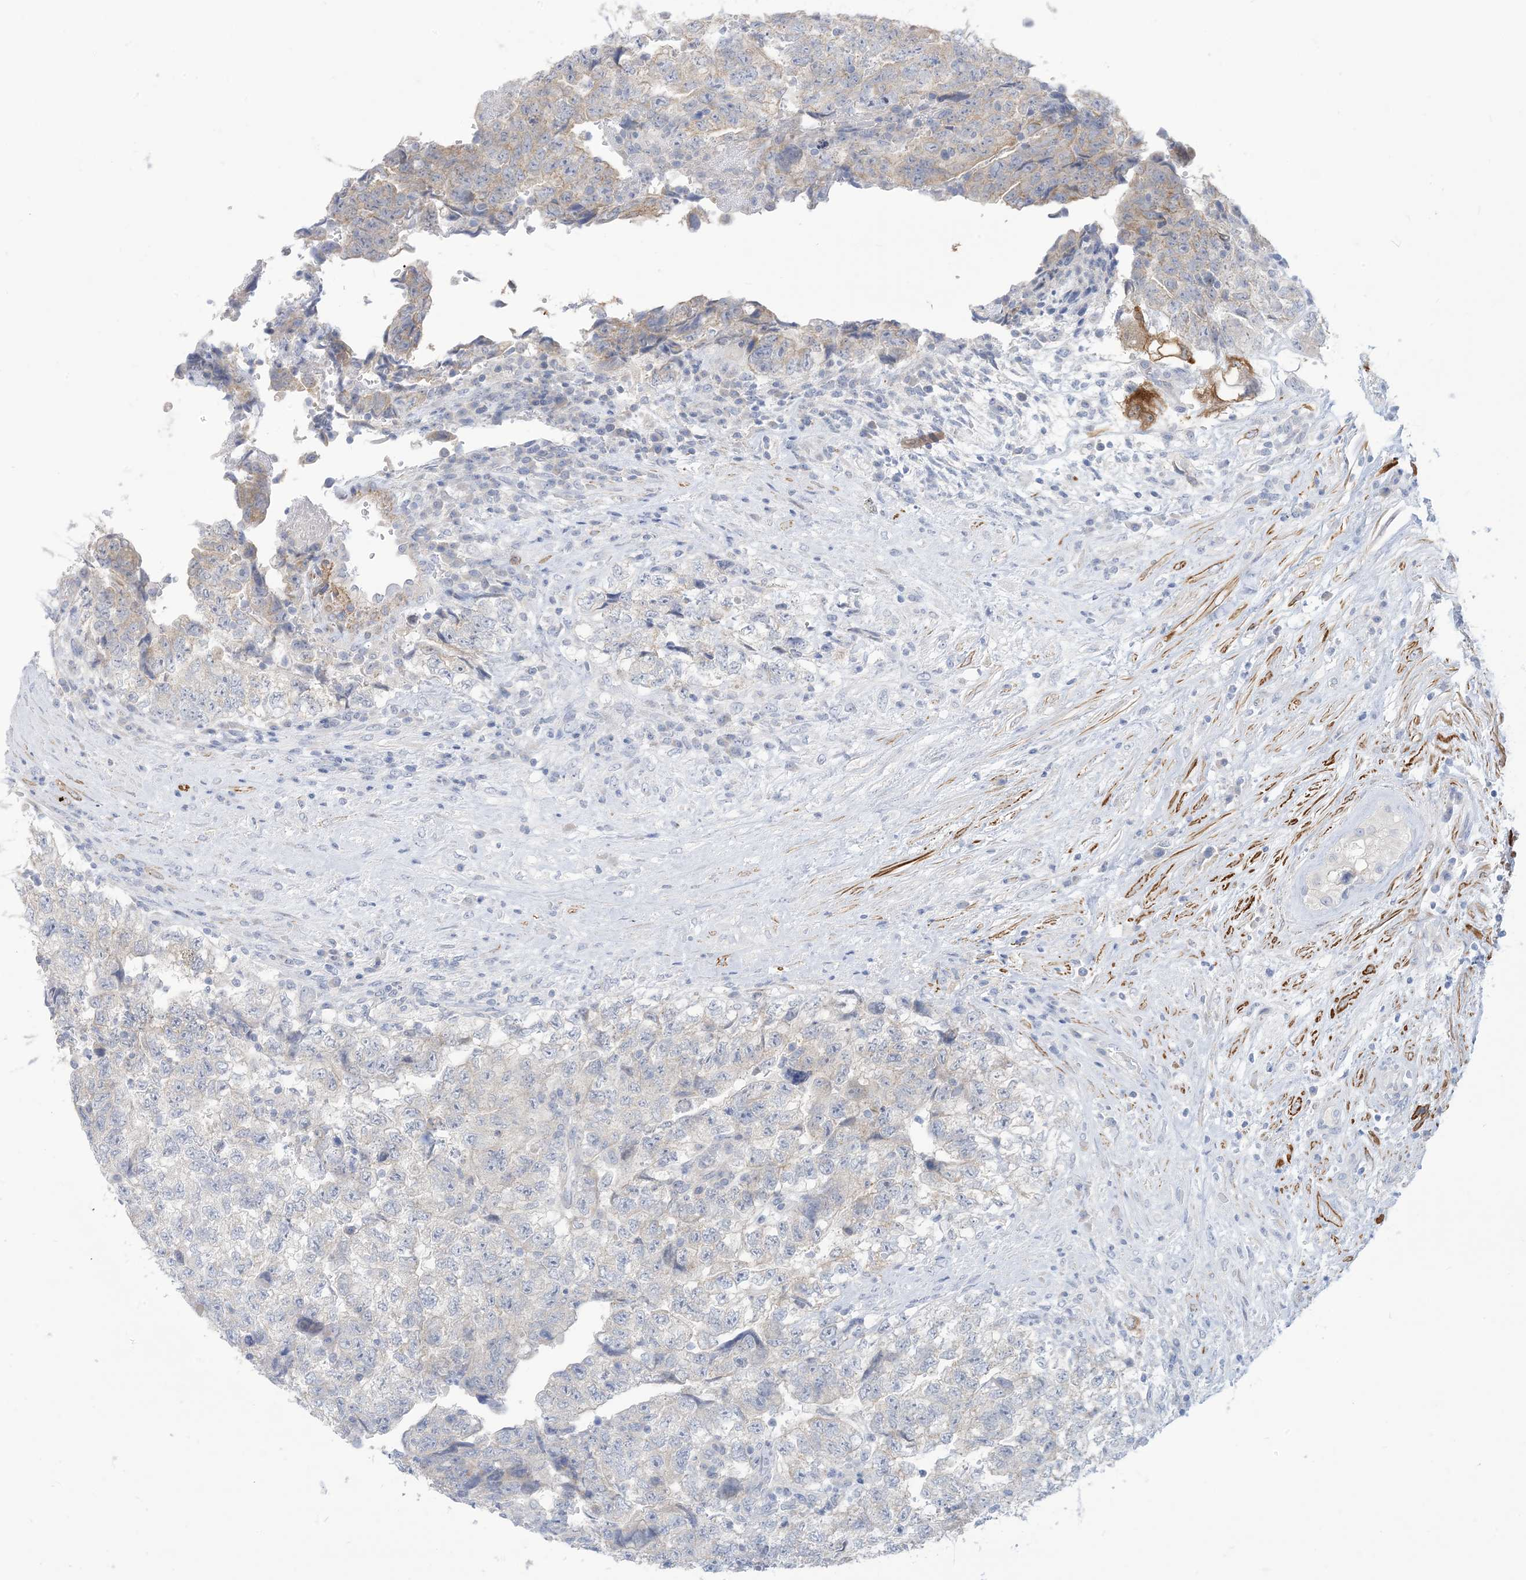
{"staining": {"intensity": "strong", "quantity": "<25%", "location": "cytoplasmic/membranous"}, "tissue": "testis cancer", "cell_type": "Tumor cells", "image_type": "cancer", "snomed": [{"axis": "morphology", "description": "Carcinoma, Embryonal, NOS"}, {"axis": "topography", "description": "Testis"}], "caption": "IHC (DAB (3,3'-diaminobenzidine)) staining of embryonal carcinoma (testis) demonstrates strong cytoplasmic/membranous protein staining in about <25% of tumor cells. Nuclei are stained in blue.", "gene": "MARS2", "patient": {"sex": "male", "age": 36}}